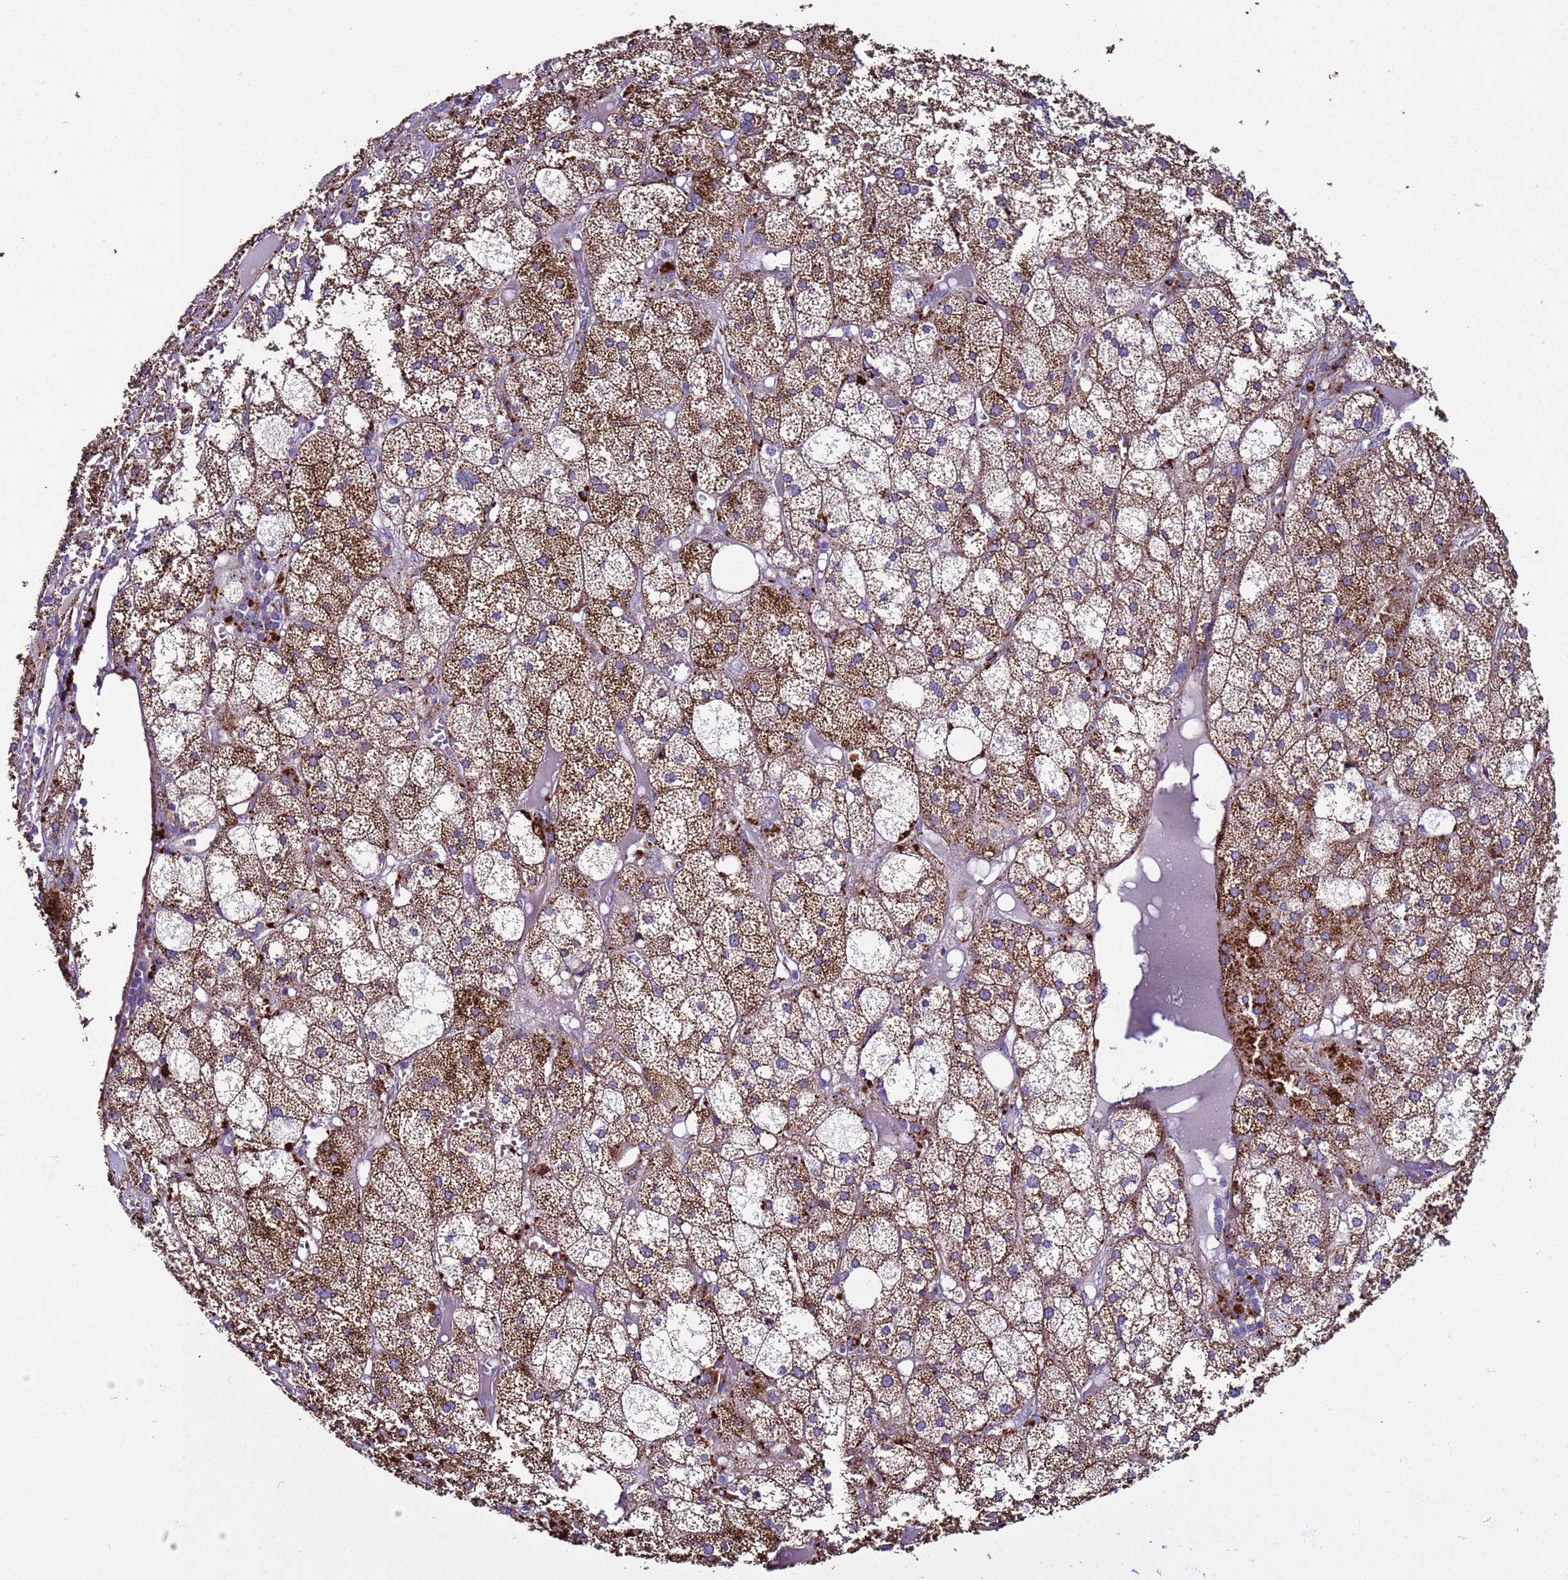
{"staining": {"intensity": "strong", "quantity": ">75%", "location": "cytoplasmic/membranous"}, "tissue": "adrenal gland", "cell_type": "Glandular cells", "image_type": "normal", "snomed": [{"axis": "morphology", "description": "Normal tissue, NOS"}, {"axis": "topography", "description": "Adrenal gland"}], "caption": "Adrenal gland stained for a protein (brown) displays strong cytoplasmic/membranous positive positivity in approximately >75% of glandular cells.", "gene": "RABL2A", "patient": {"sex": "female", "age": 61}}